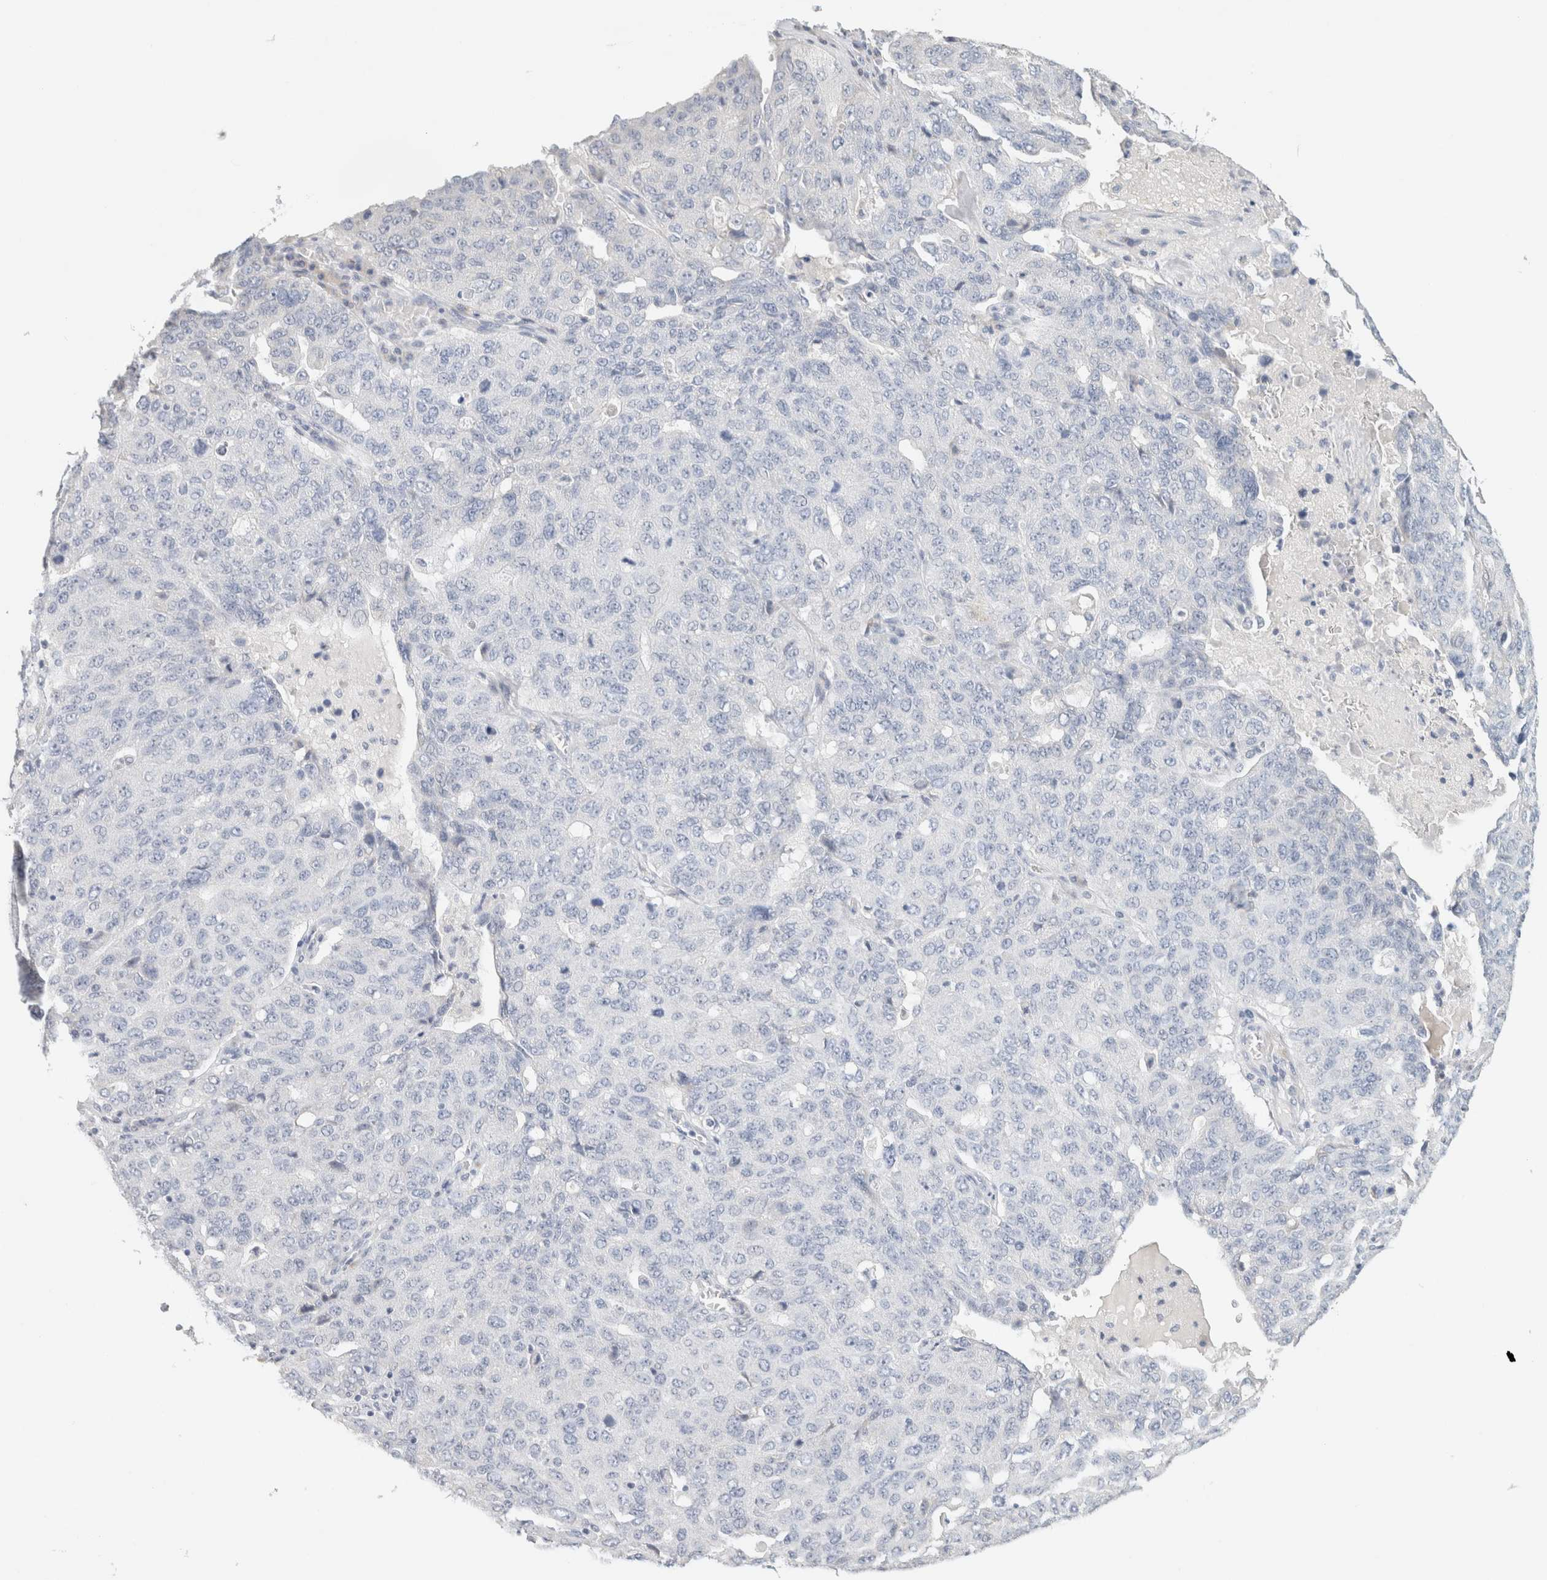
{"staining": {"intensity": "negative", "quantity": "none", "location": "none"}, "tissue": "ovarian cancer", "cell_type": "Tumor cells", "image_type": "cancer", "snomed": [{"axis": "morphology", "description": "Carcinoma, endometroid"}, {"axis": "topography", "description": "Ovary"}], "caption": "Ovarian endometroid carcinoma stained for a protein using IHC displays no expression tumor cells.", "gene": "NEFM", "patient": {"sex": "female", "age": 62}}